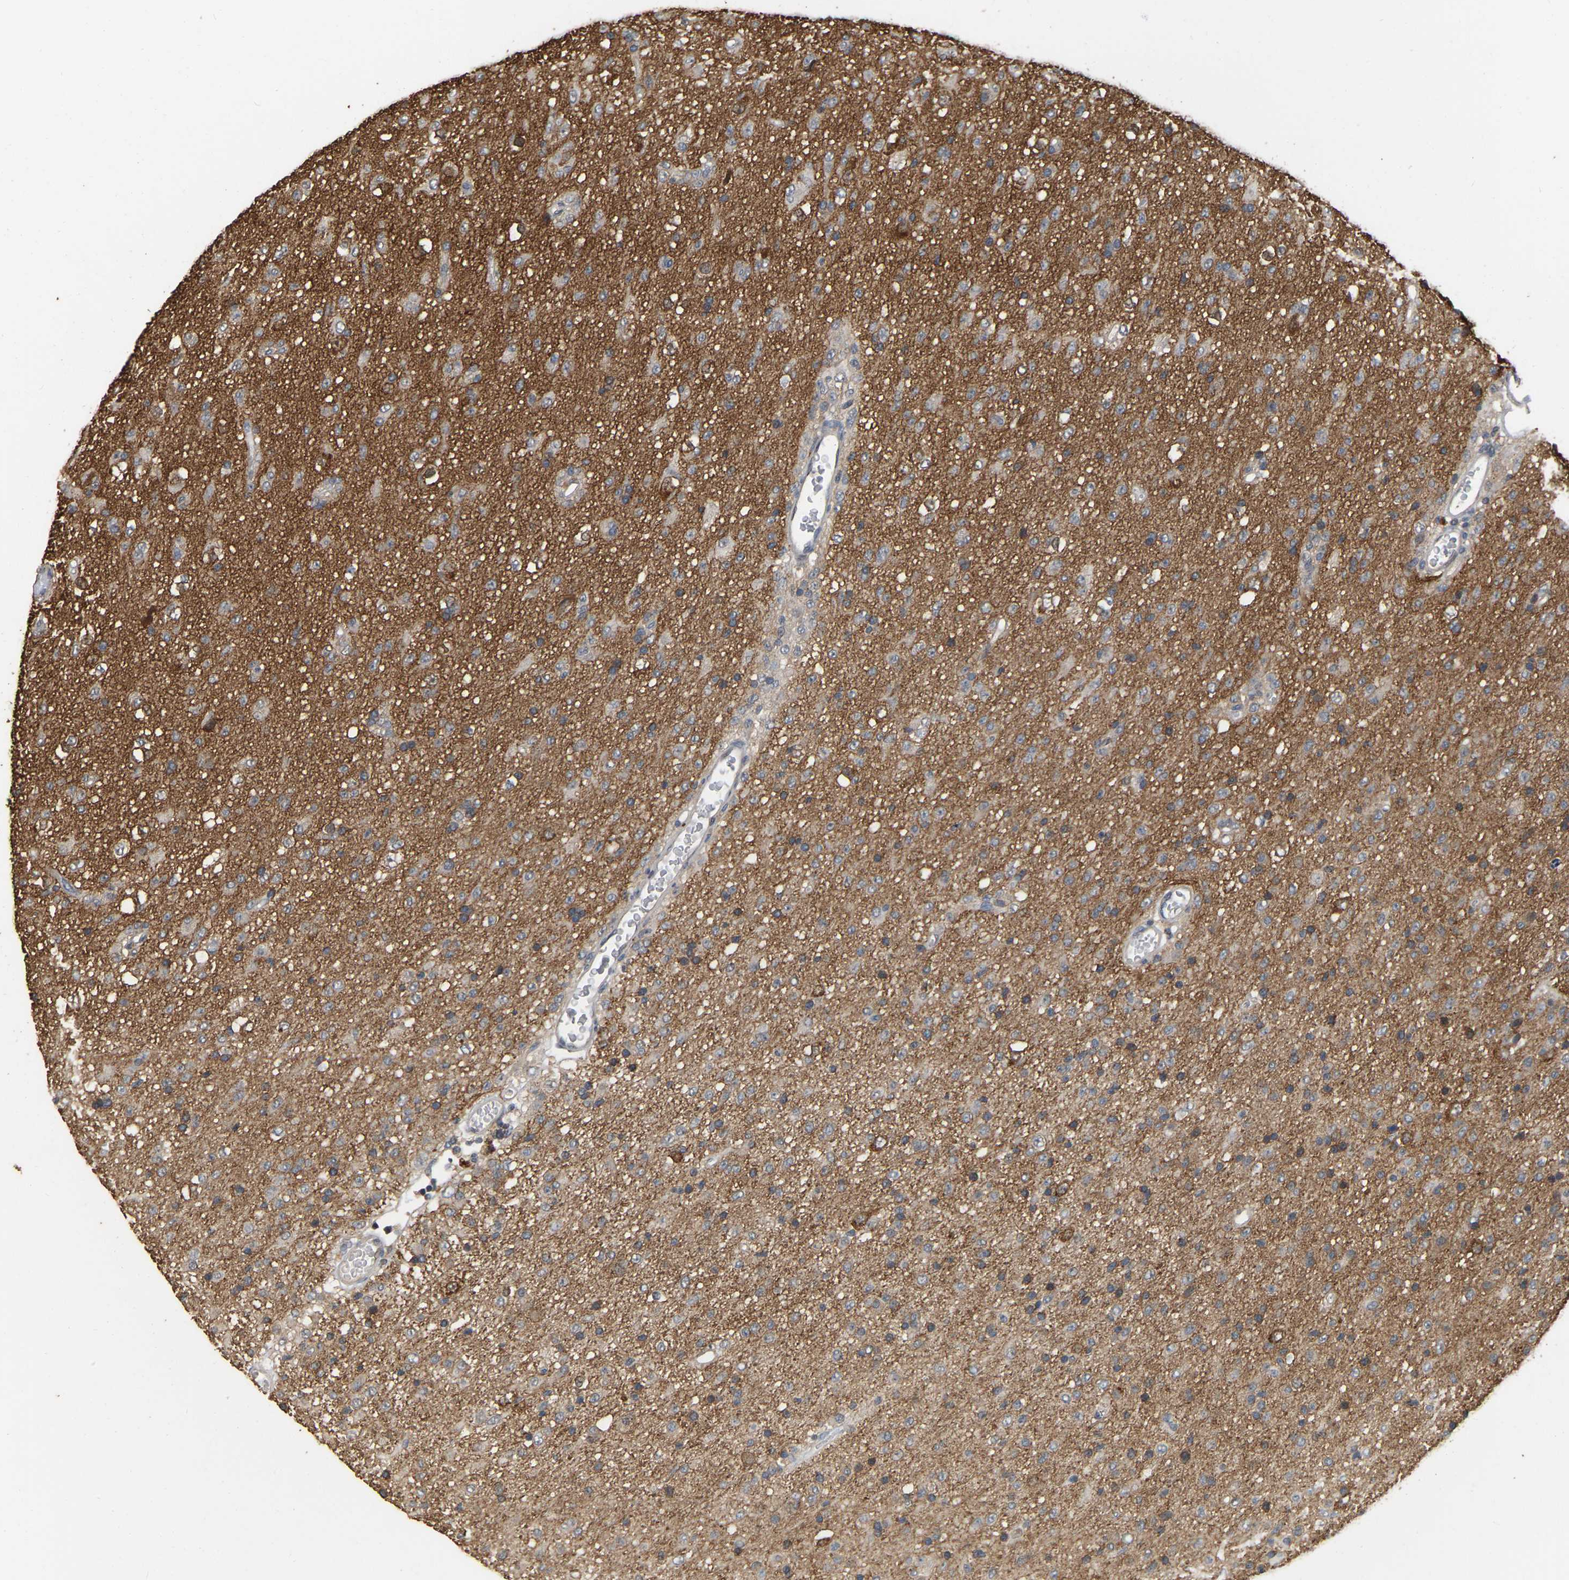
{"staining": {"intensity": "moderate", "quantity": "<25%", "location": "cytoplasmic/membranous"}, "tissue": "glioma", "cell_type": "Tumor cells", "image_type": "cancer", "snomed": [{"axis": "morphology", "description": "Glioma, malignant, Low grade"}, {"axis": "topography", "description": "Brain"}], "caption": "Immunohistochemical staining of human glioma exhibits moderate cytoplasmic/membranous protein expression in approximately <25% of tumor cells.", "gene": "NCS1", "patient": {"sex": "male", "age": 65}}